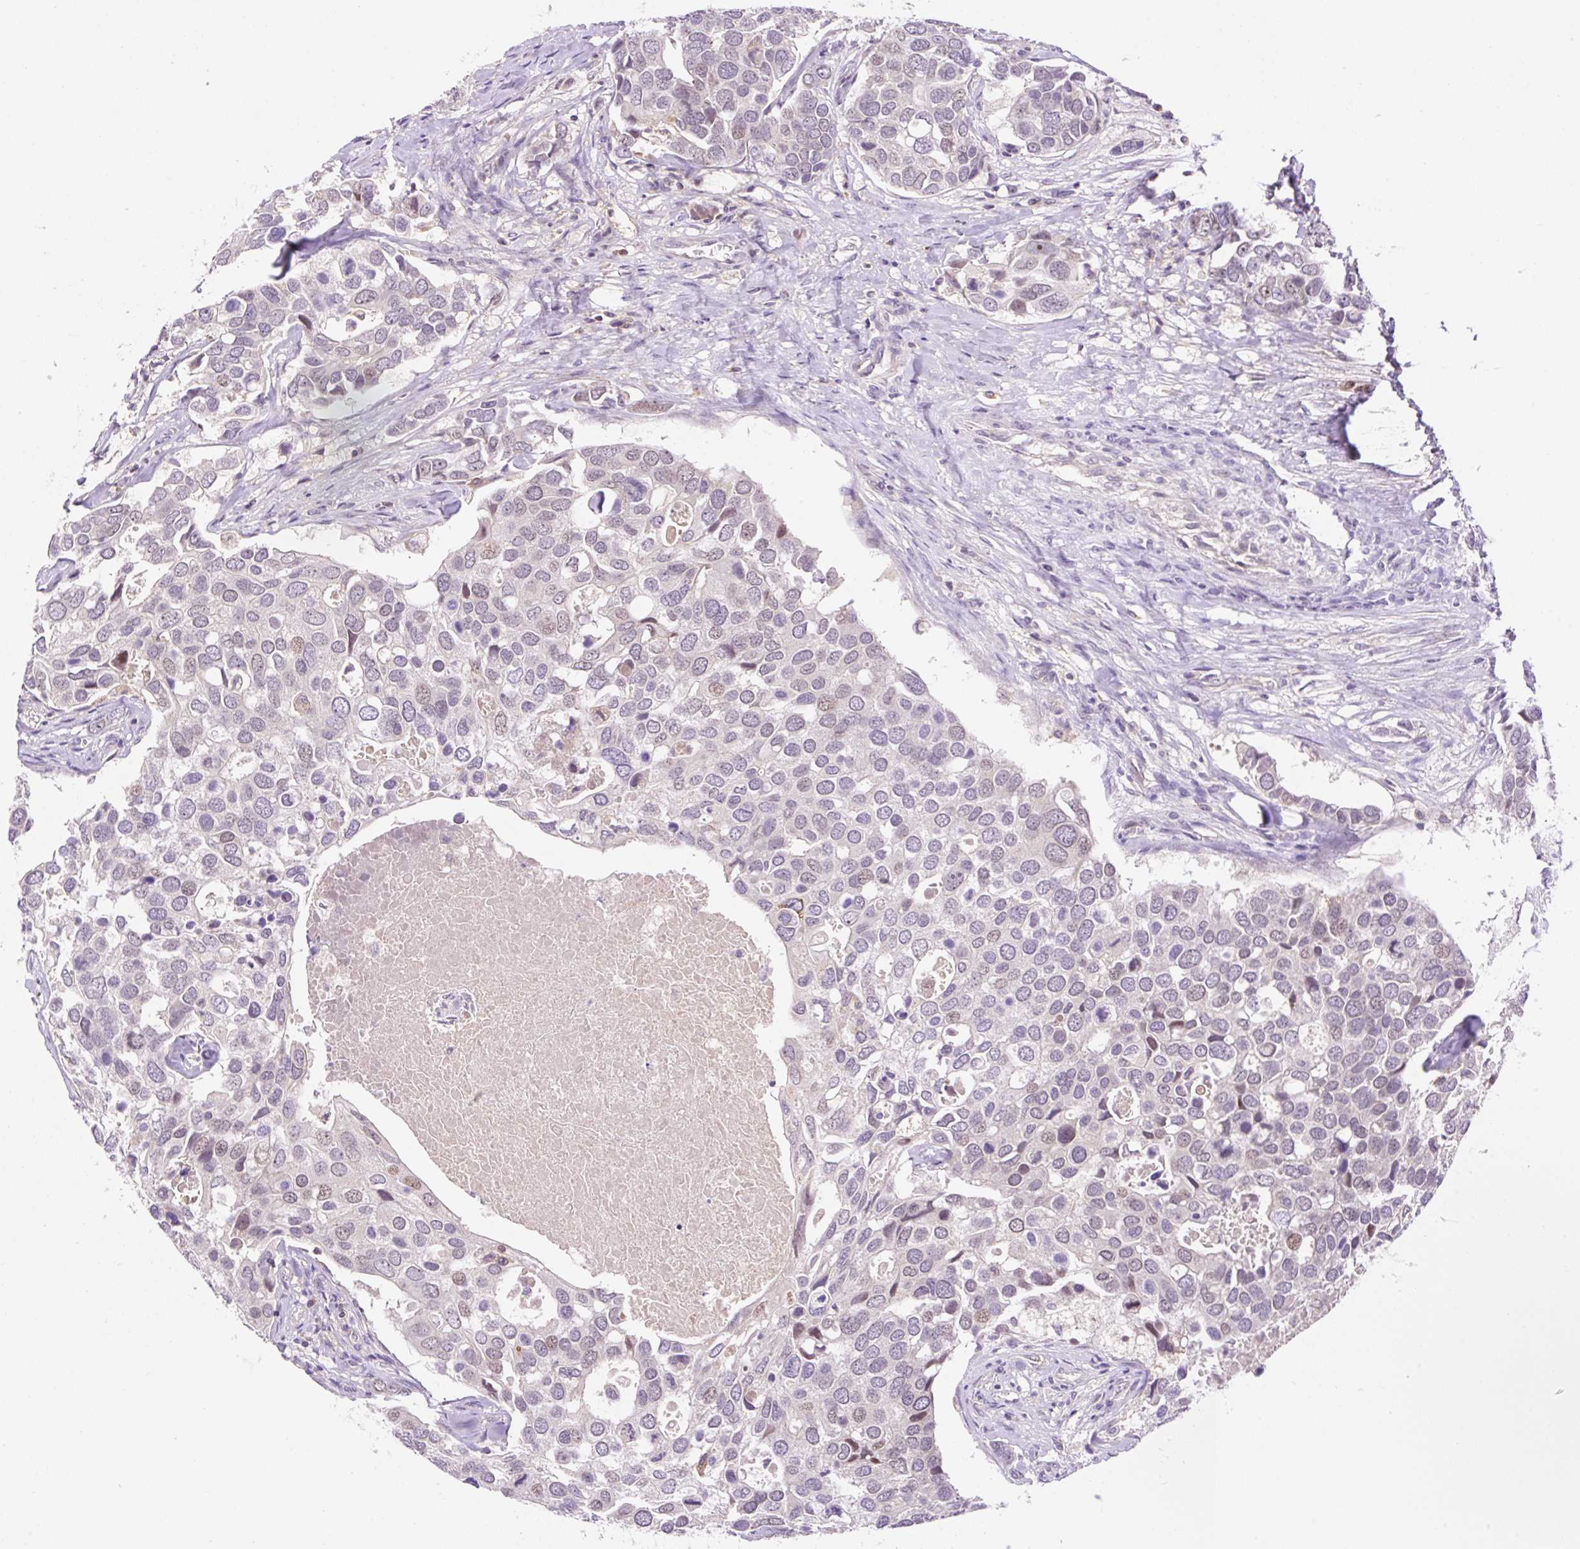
{"staining": {"intensity": "weak", "quantity": "<25%", "location": "nuclear"}, "tissue": "breast cancer", "cell_type": "Tumor cells", "image_type": "cancer", "snomed": [{"axis": "morphology", "description": "Duct carcinoma"}, {"axis": "topography", "description": "Breast"}], "caption": "The image displays no staining of tumor cells in infiltrating ductal carcinoma (breast). The staining was performed using DAB to visualize the protein expression in brown, while the nuclei were stained in blue with hematoxylin (Magnification: 20x).", "gene": "CARD11", "patient": {"sex": "female", "age": 83}}